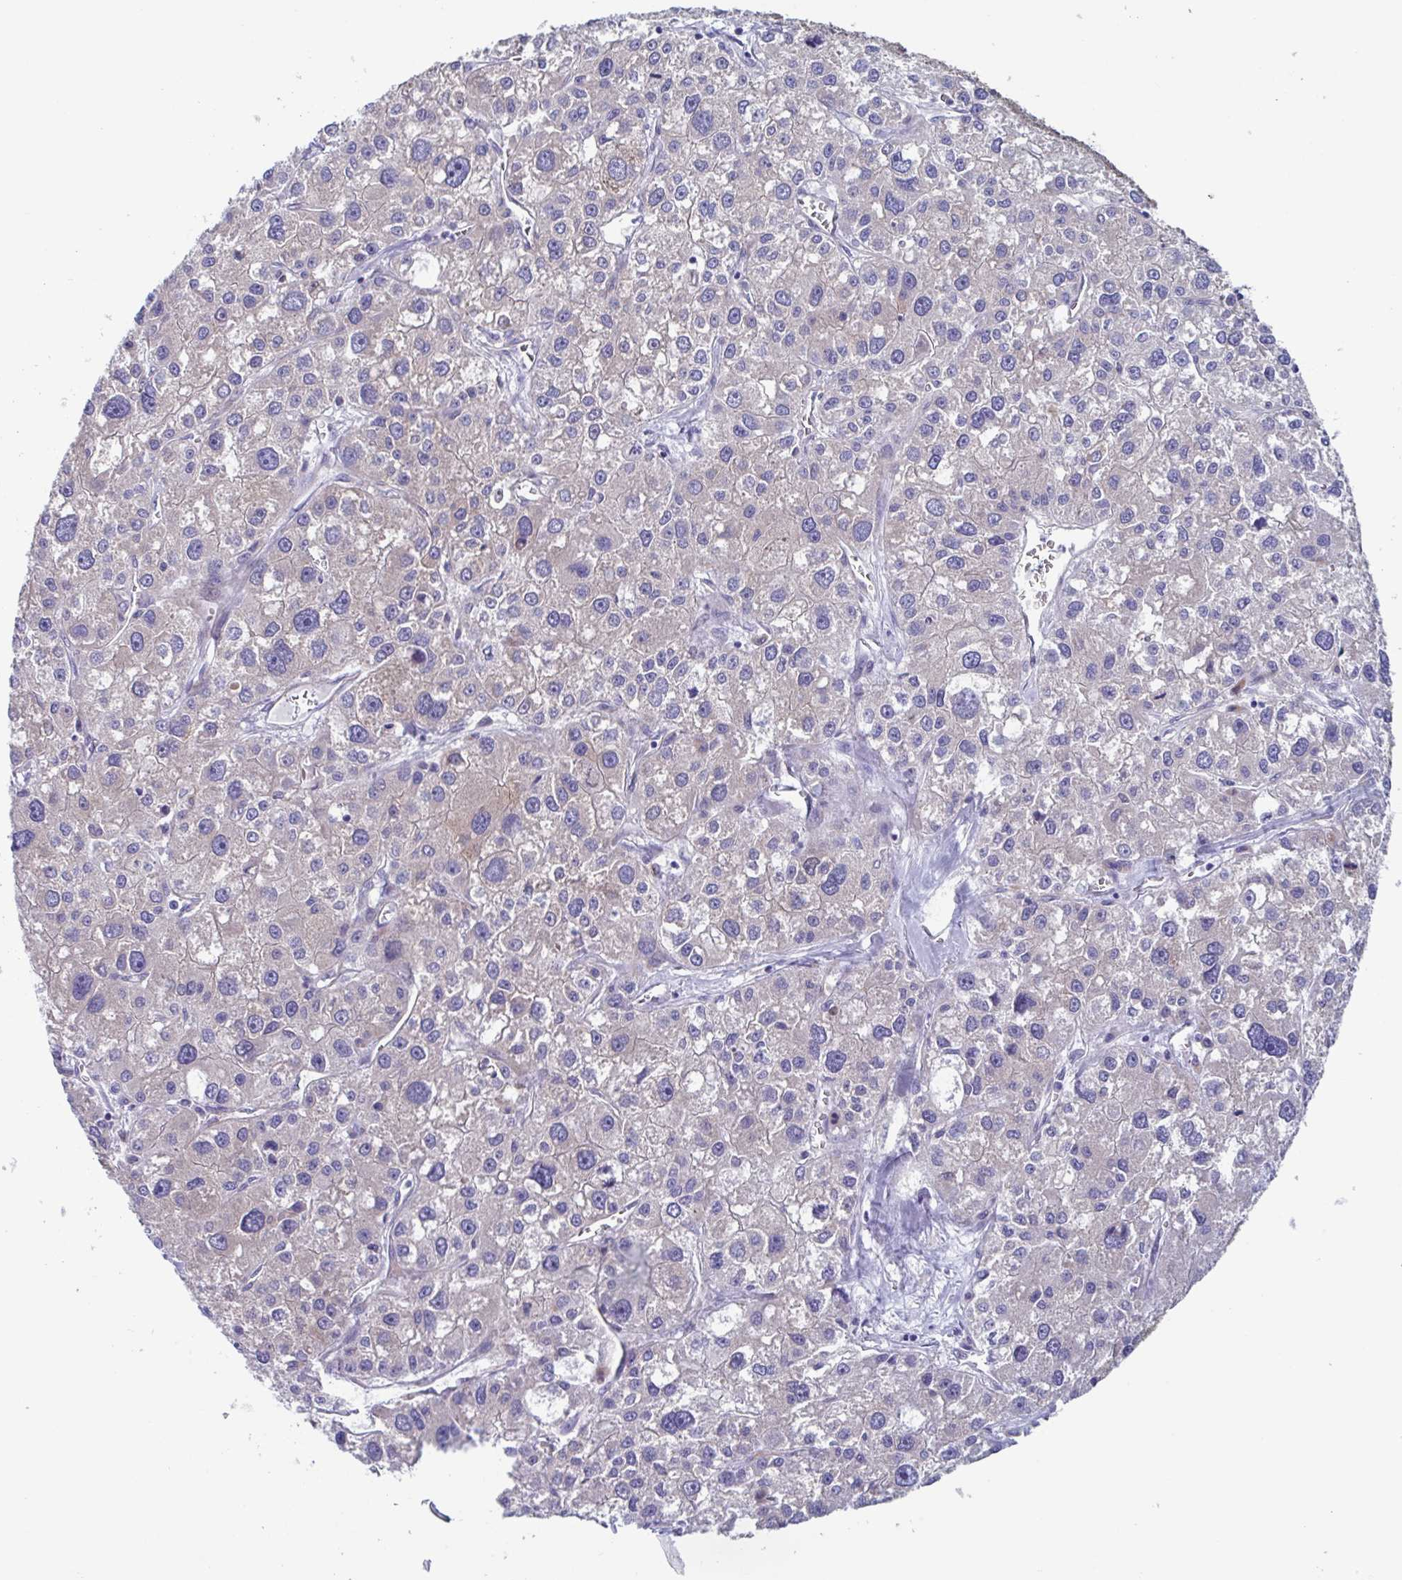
{"staining": {"intensity": "negative", "quantity": "none", "location": "none"}, "tissue": "liver cancer", "cell_type": "Tumor cells", "image_type": "cancer", "snomed": [{"axis": "morphology", "description": "Carcinoma, Hepatocellular, NOS"}, {"axis": "topography", "description": "Liver"}], "caption": "IHC of human liver hepatocellular carcinoma reveals no positivity in tumor cells.", "gene": "LPIN3", "patient": {"sex": "male", "age": 73}}